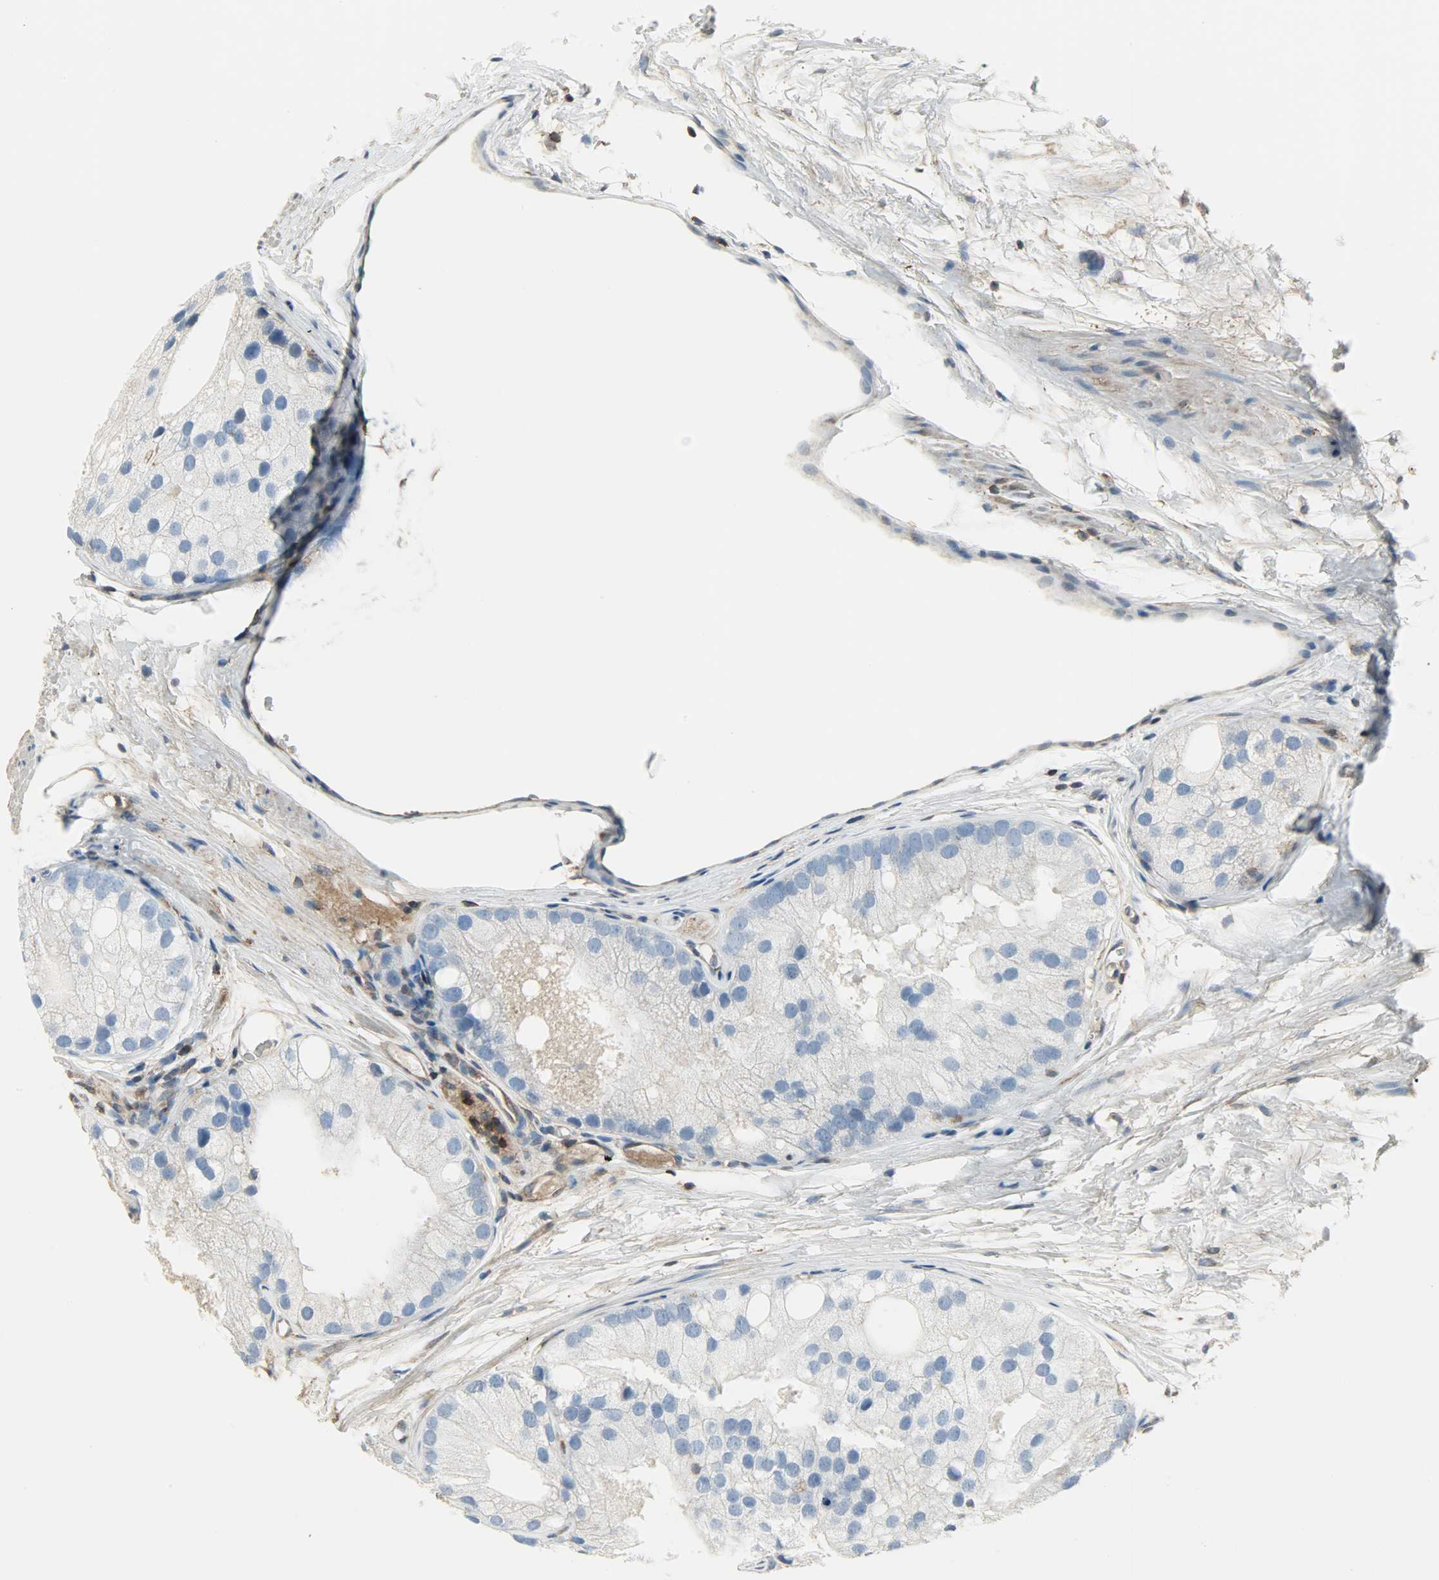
{"staining": {"intensity": "negative", "quantity": "none", "location": "none"}, "tissue": "prostate cancer", "cell_type": "Tumor cells", "image_type": "cancer", "snomed": [{"axis": "morphology", "description": "Adenocarcinoma, Low grade"}, {"axis": "topography", "description": "Prostate"}], "caption": "An image of prostate cancer stained for a protein demonstrates no brown staining in tumor cells.", "gene": "LDHB", "patient": {"sex": "male", "age": 69}}